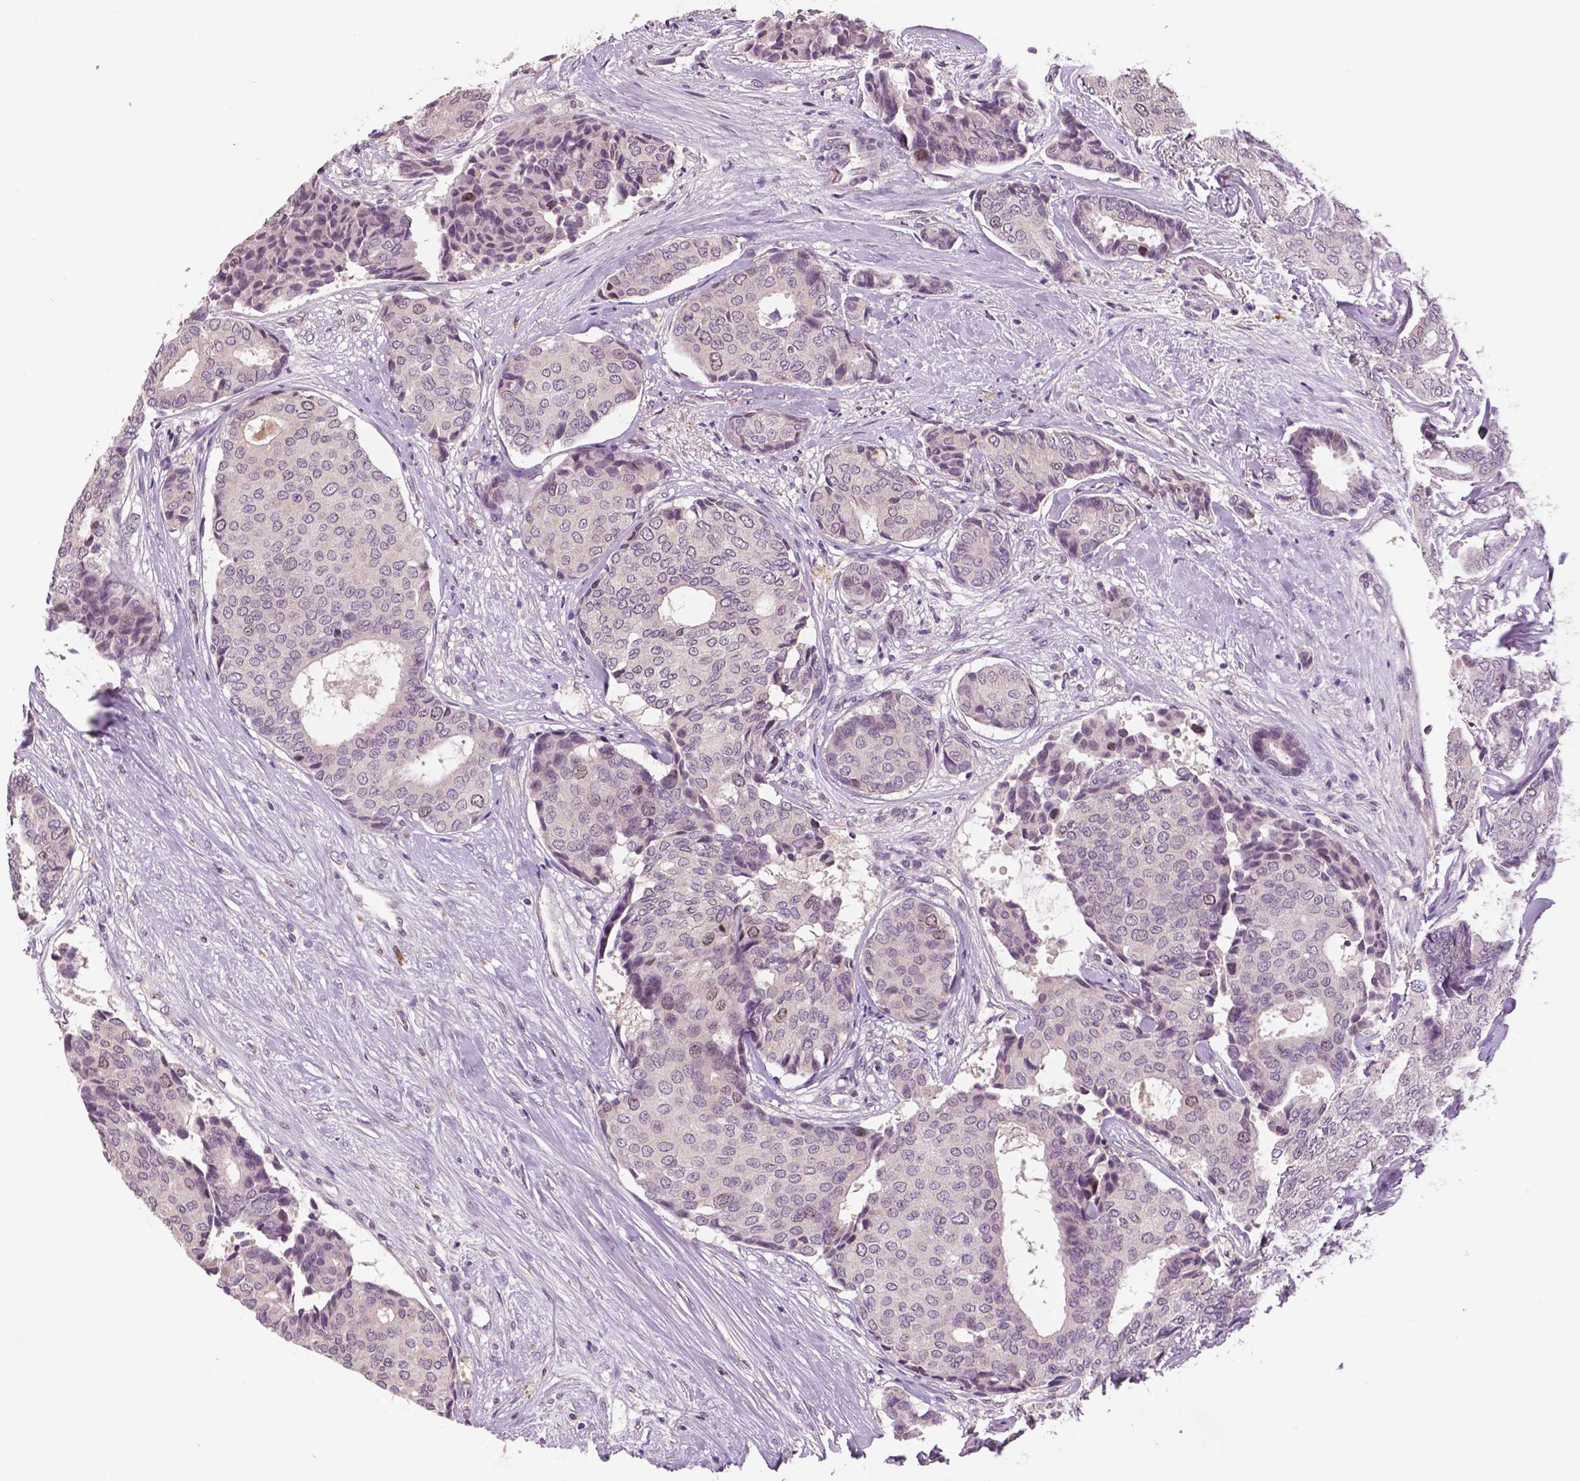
{"staining": {"intensity": "weak", "quantity": "<25%", "location": "nuclear"}, "tissue": "breast cancer", "cell_type": "Tumor cells", "image_type": "cancer", "snomed": [{"axis": "morphology", "description": "Duct carcinoma"}, {"axis": "topography", "description": "Breast"}], "caption": "Breast cancer was stained to show a protein in brown. There is no significant expression in tumor cells.", "gene": "MKI67", "patient": {"sex": "female", "age": 75}}